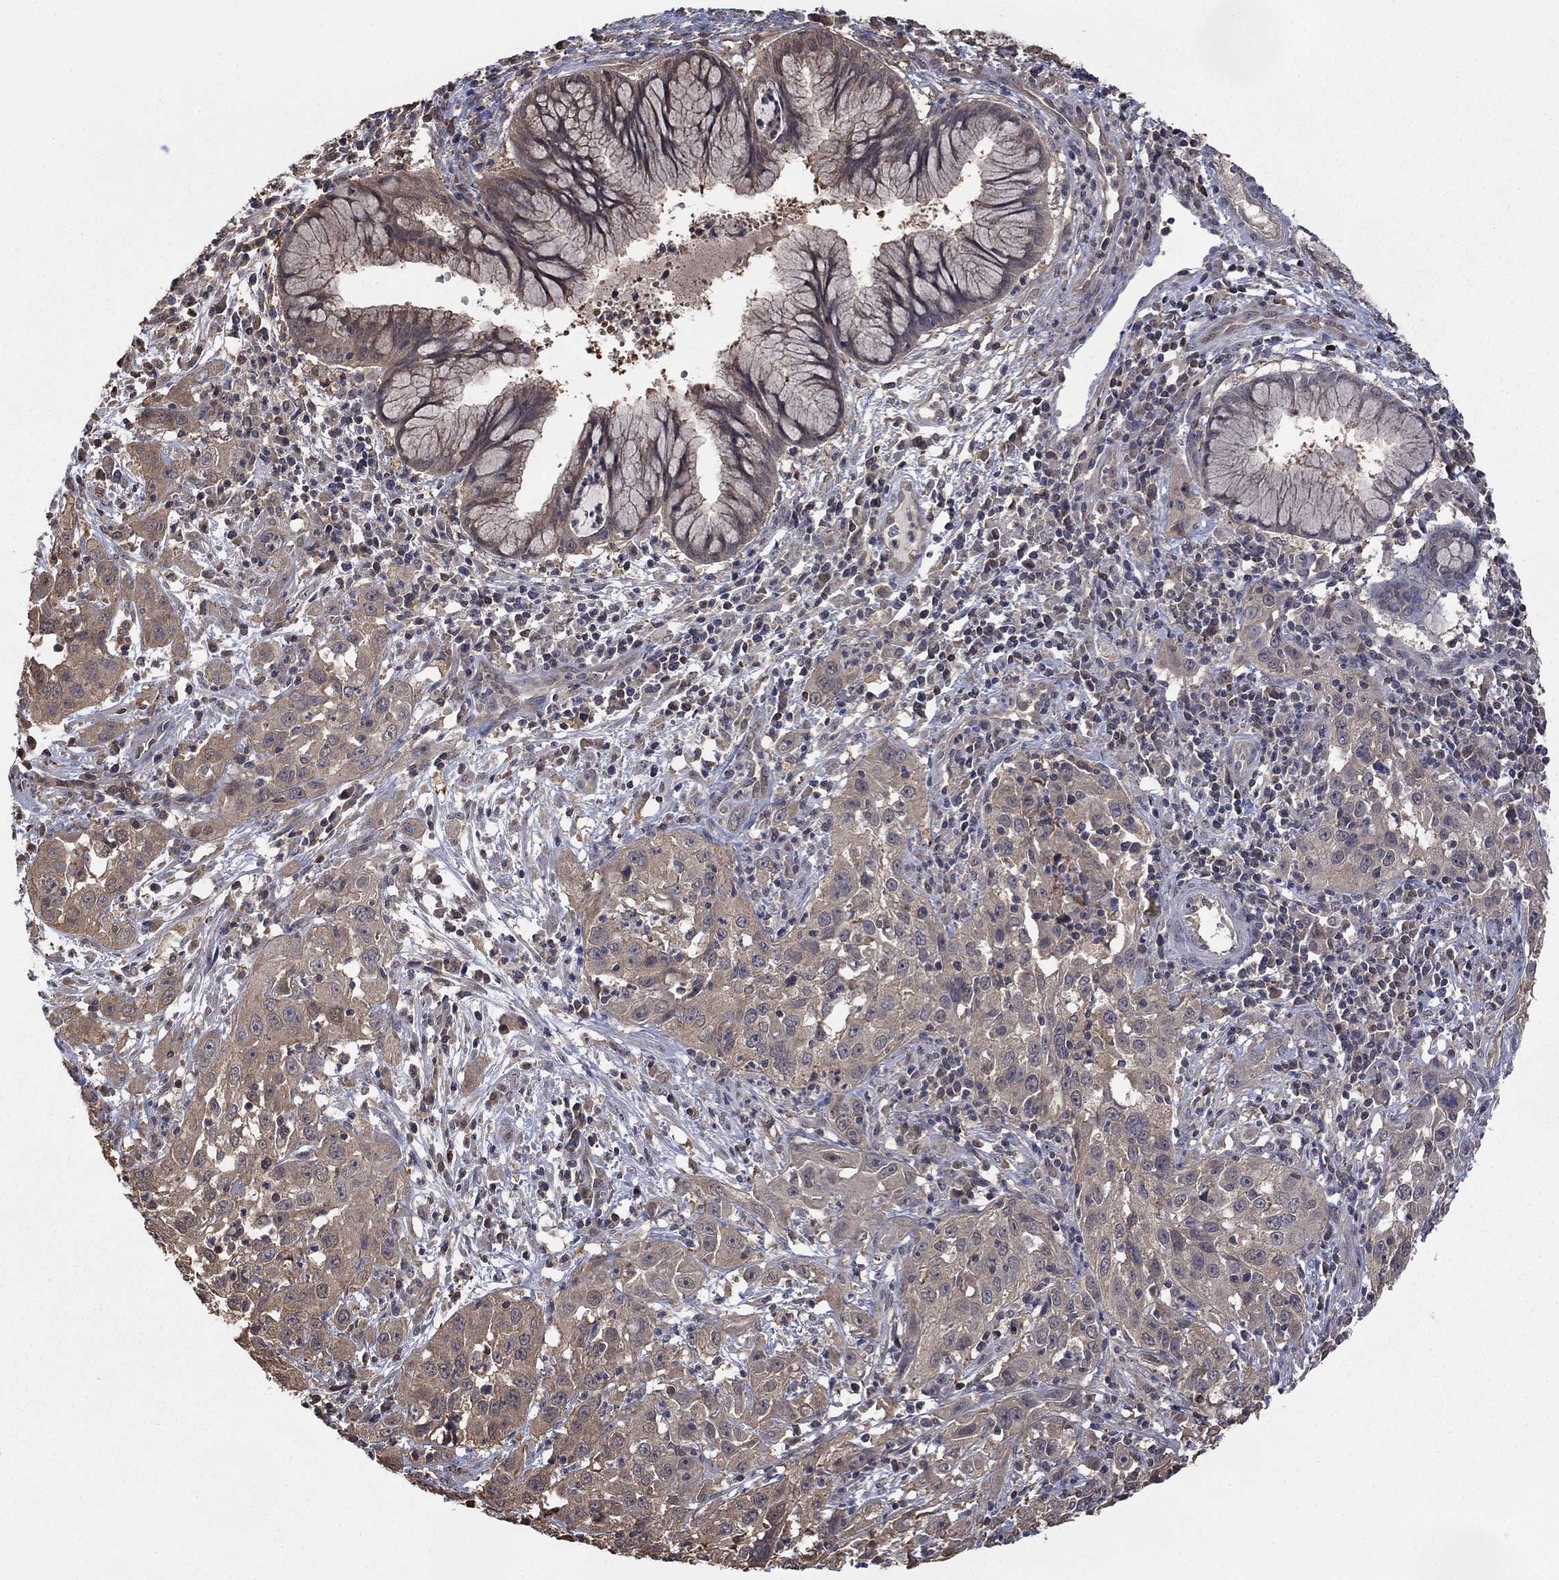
{"staining": {"intensity": "weak", "quantity": "25%-75%", "location": "cytoplasmic/membranous"}, "tissue": "cervical cancer", "cell_type": "Tumor cells", "image_type": "cancer", "snomed": [{"axis": "morphology", "description": "Squamous cell carcinoma, NOS"}, {"axis": "topography", "description": "Cervix"}], "caption": "A micrograph of cervical cancer stained for a protein exhibits weak cytoplasmic/membranous brown staining in tumor cells.", "gene": "RNF114", "patient": {"sex": "female", "age": 32}}